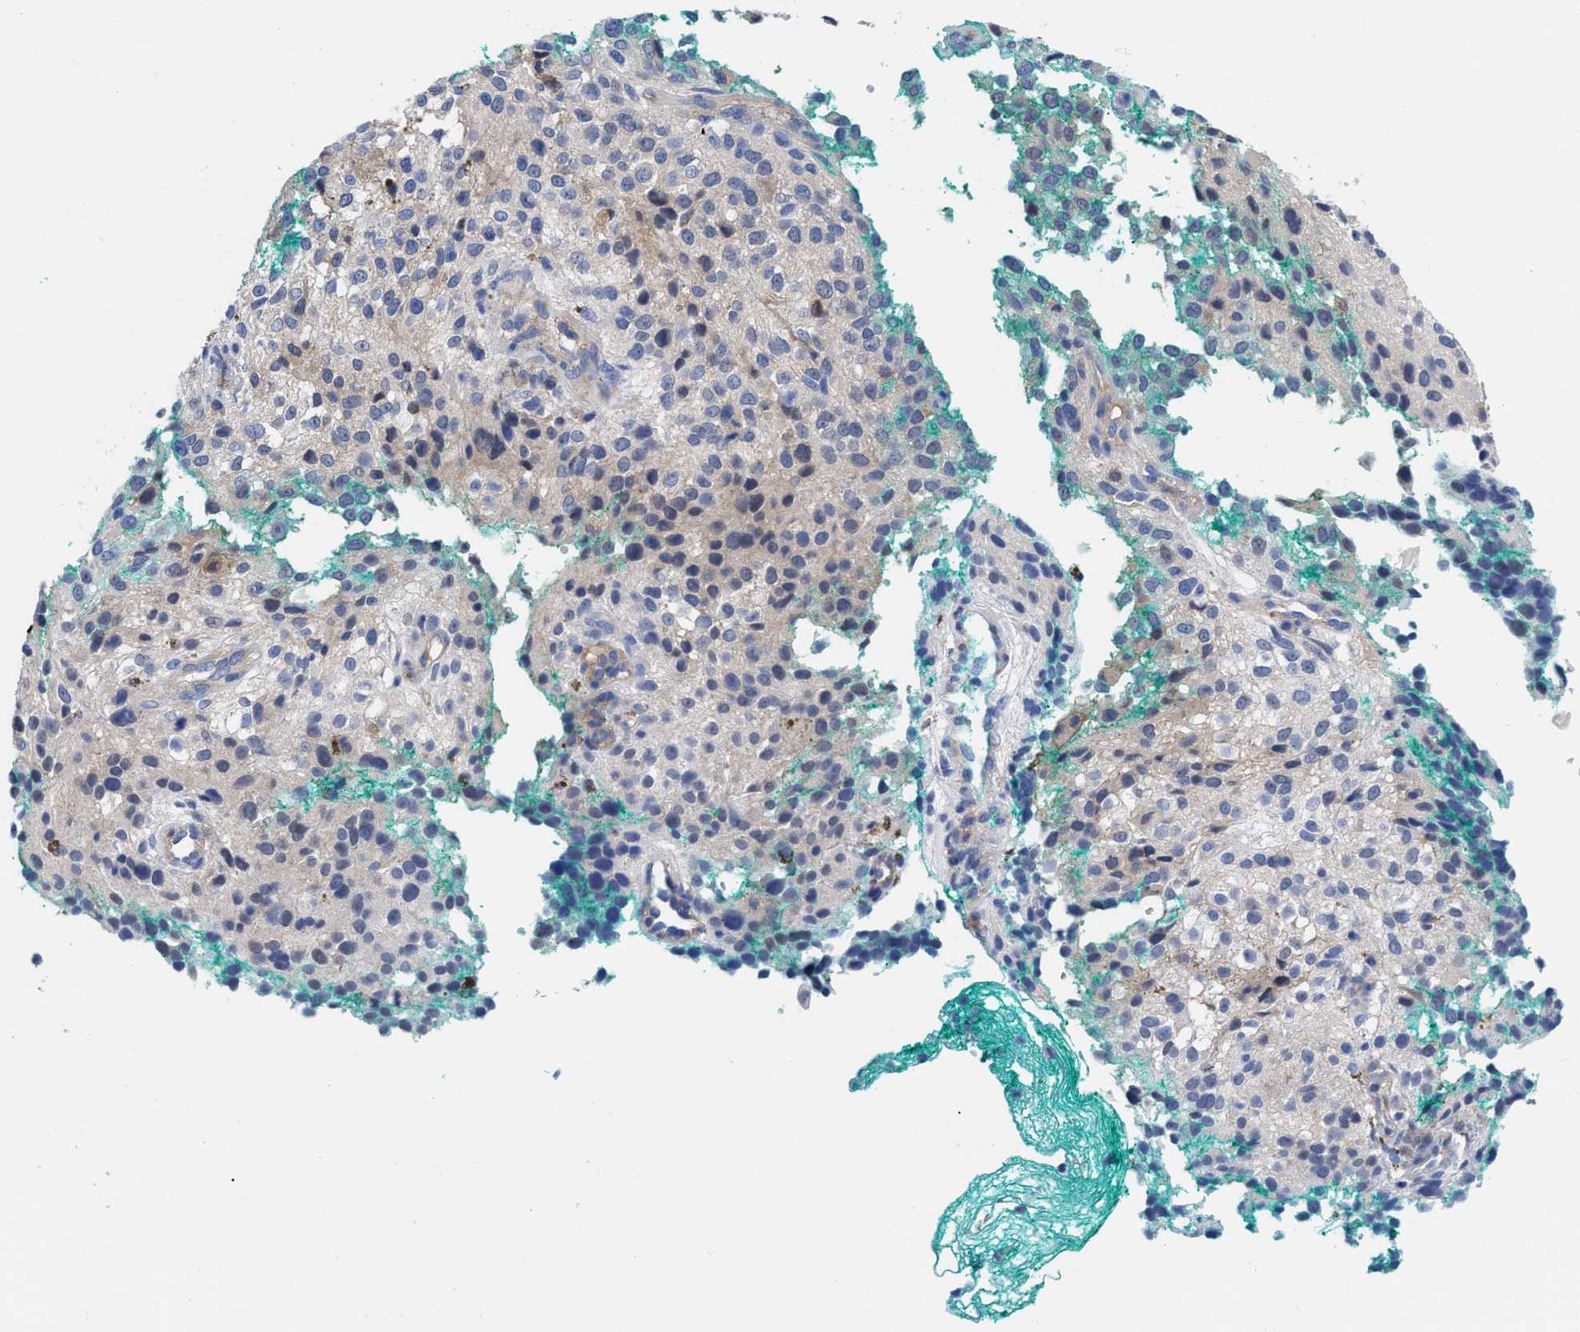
{"staining": {"intensity": "moderate", "quantity": "25%-75%", "location": "cytoplasmic/membranous"}, "tissue": "melanoma", "cell_type": "Tumor cells", "image_type": "cancer", "snomed": [{"axis": "morphology", "description": "Necrosis, NOS"}, {"axis": "morphology", "description": "Malignant melanoma, NOS"}, {"axis": "topography", "description": "Skin"}], "caption": "Immunohistochemical staining of human malignant melanoma demonstrates medium levels of moderate cytoplasmic/membranous positivity in approximately 25%-75% of tumor cells.", "gene": "RBKS", "patient": {"sex": "female", "age": 87}}